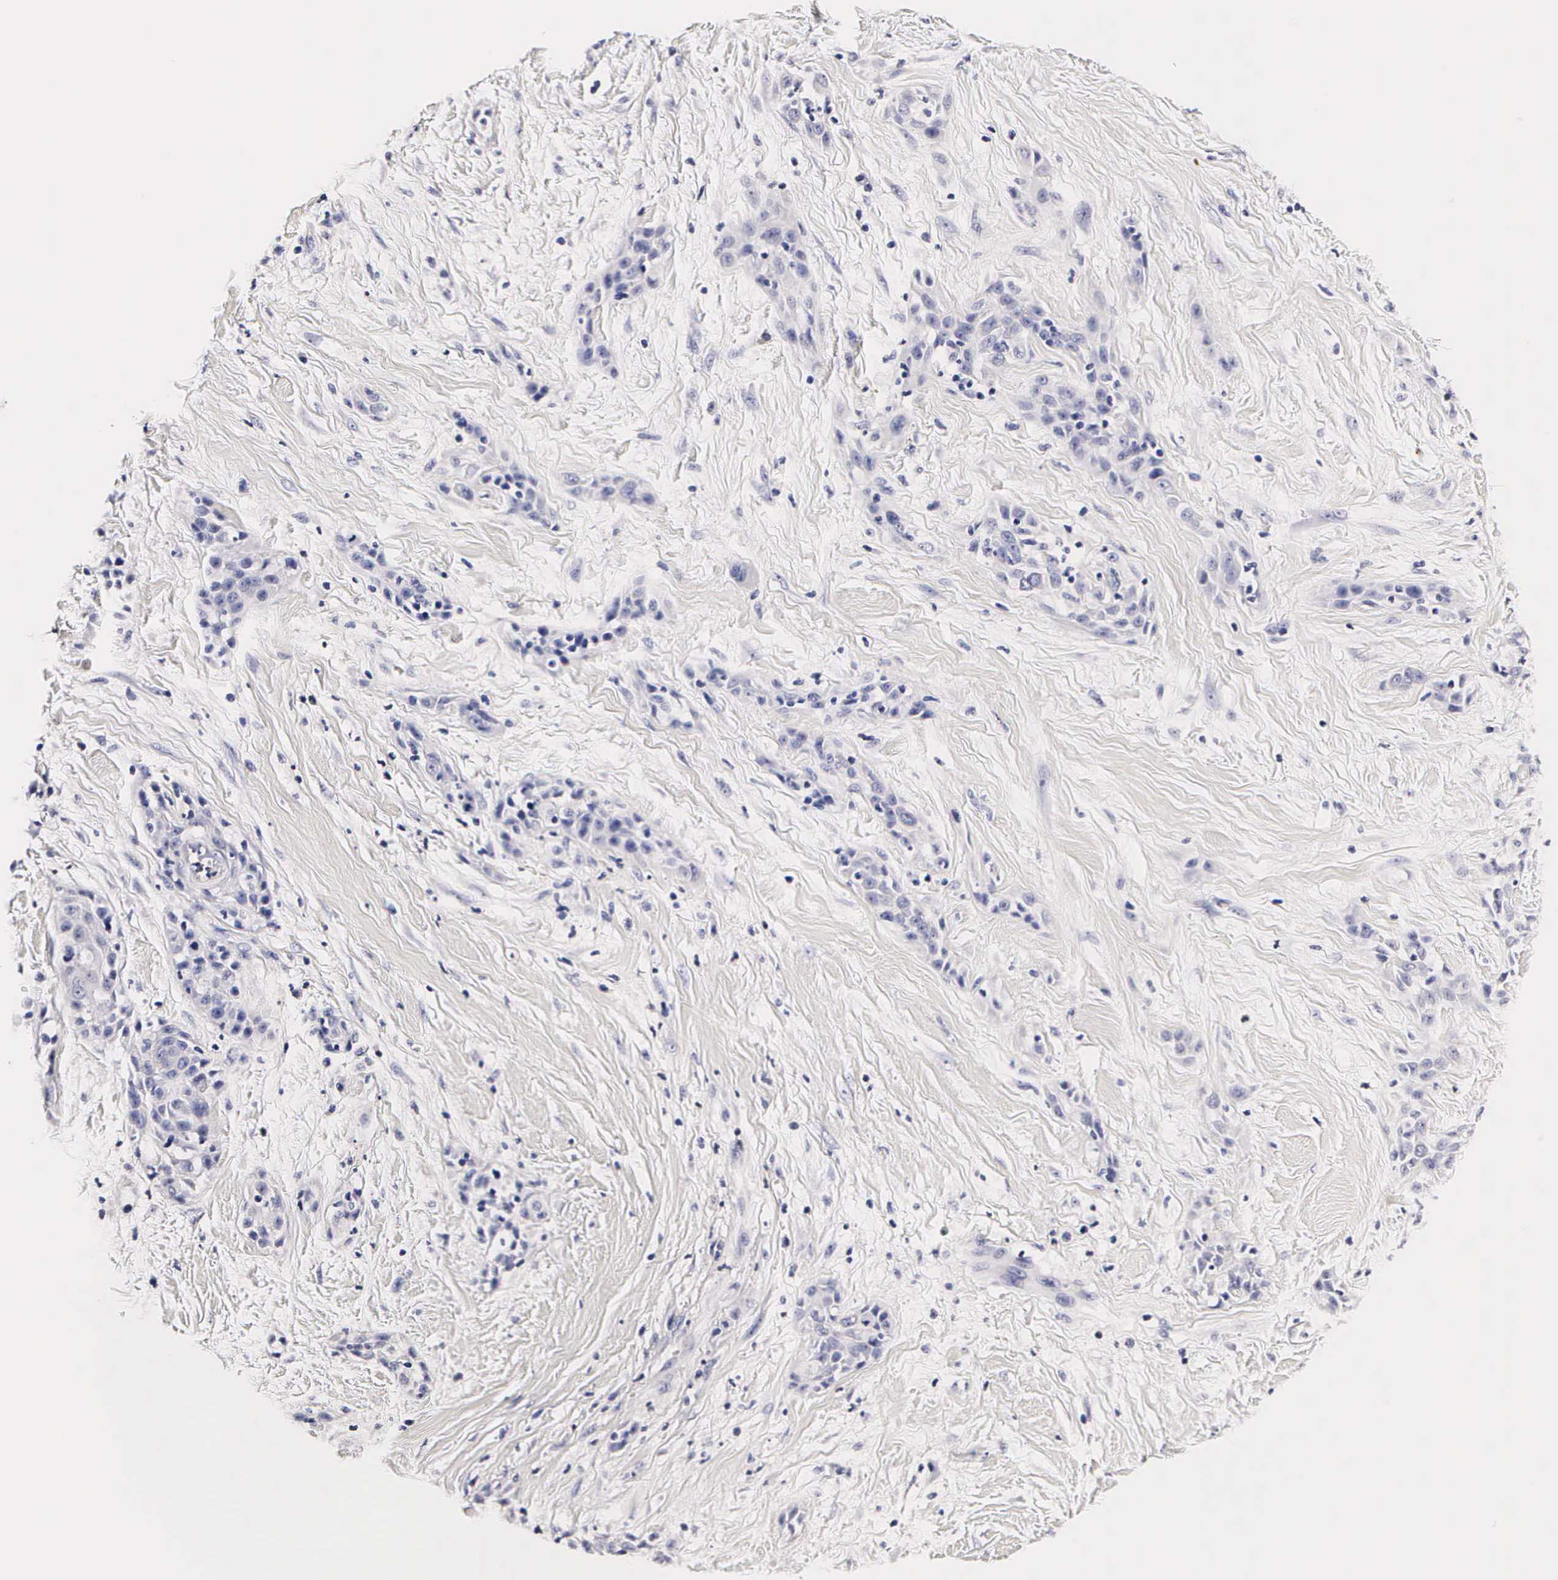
{"staining": {"intensity": "negative", "quantity": "none", "location": "none"}, "tissue": "skin cancer", "cell_type": "Tumor cells", "image_type": "cancer", "snomed": [{"axis": "morphology", "description": "Squamous cell carcinoma, NOS"}, {"axis": "topography", "description": "Skin"}, {"axis": "topography", "description": "Anal"}], "caption": "The immunohistochemistry (IHC) micrograph has no significant expression in tumor cells of skin squamous cell carcinoma tissue.", "gene": "RNASE6", "patient": {"sex": "male", "age": 64}}